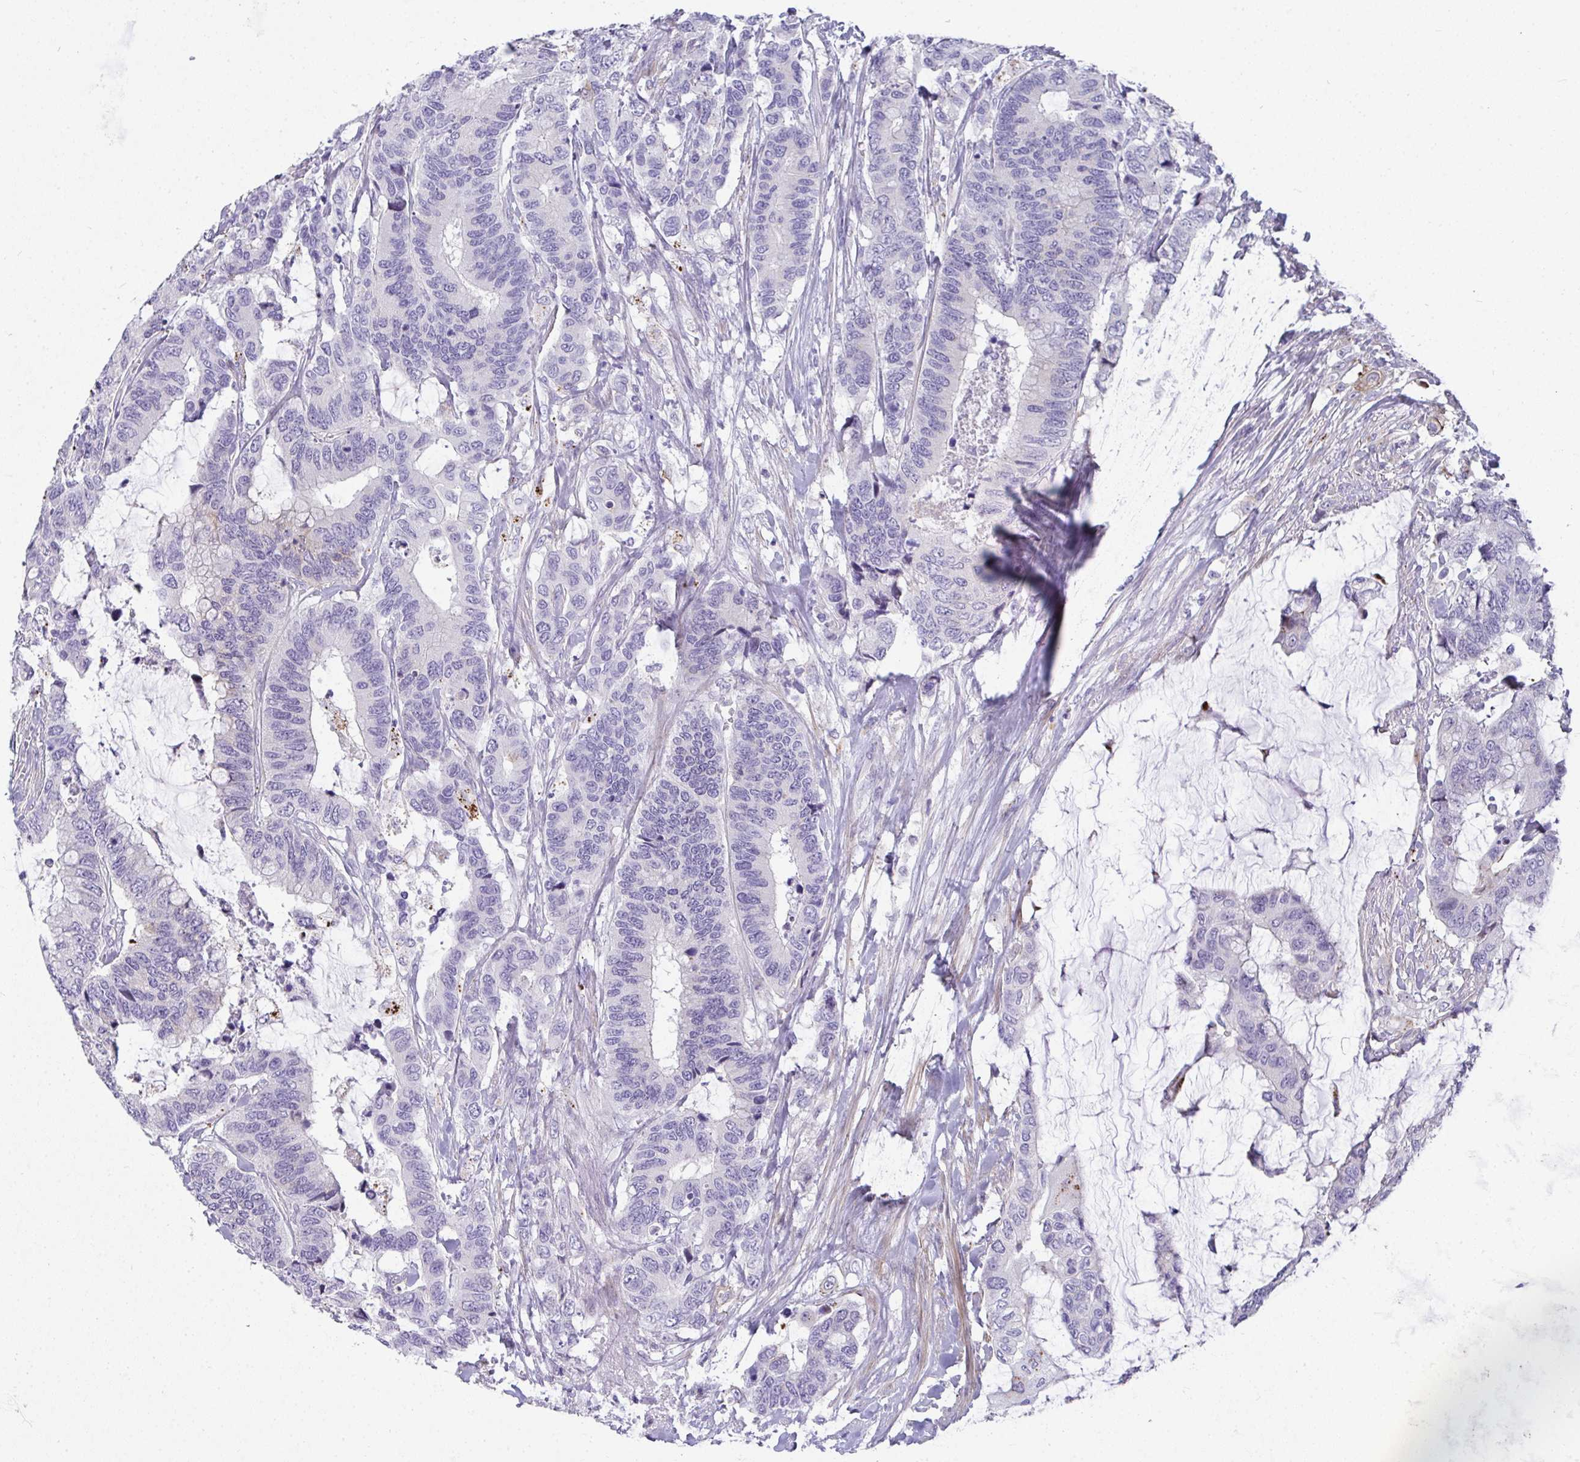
{"staining": {"intensity": "negative", "quantity": "none", "location": "none"}, "tissue": "colorectal cancer", "cell_type": "Tumor cells", "image_type": "cancer", "snomed": [{"axis": "morphology", "description": "Adenocarcinoma, NOS"}, {"axis": "topography", "description": "Rectum"}], "caption": "Tumor cells show no significant positivity in colorectal adenocarcinoma.", "gene": "AK5", "patient": {"sex": "female", "age": 59}}